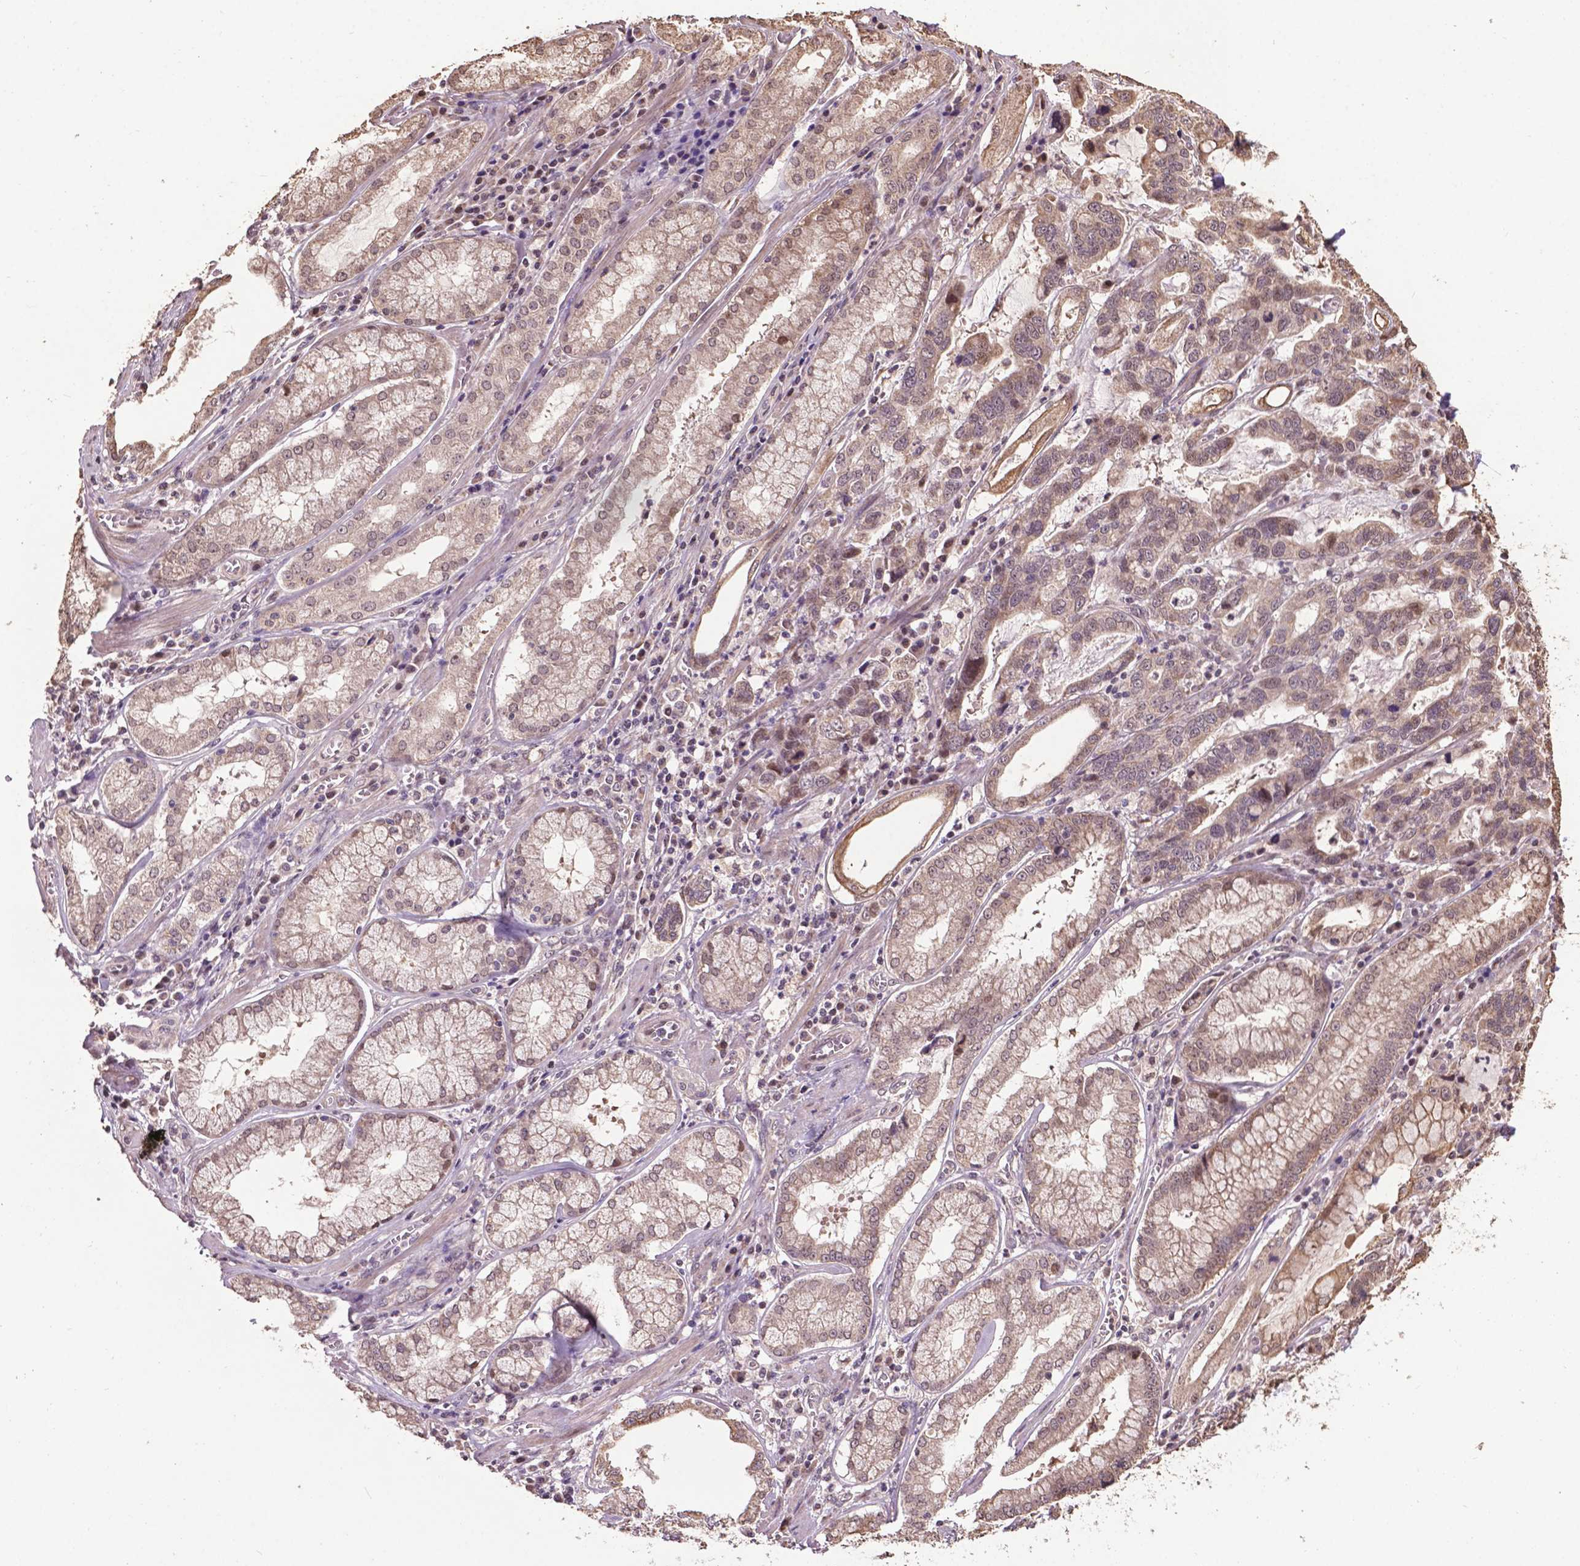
{"staining": {"intensity": "weak", "quantity": "25%-75%", "location": "cytoplasmic/membranous"}, "tissue": "stomach cancer", "cell_type": "Tumor cells", "image_type": "cancer", "snomed": [{"axis": "morphology", "description": "Adenocarcinoma, NOS"}, {"axis": "topography", "description": "Stomach, lower"}], "caption": "Tumor cells show low levels of weak cytoplasmic/membranous positivity in approximately 25%-75% of cells in stomach cancer (adenocarcinoma).", "gene": "GLRA2", "patient": {"sex": "female", "age": 76}}